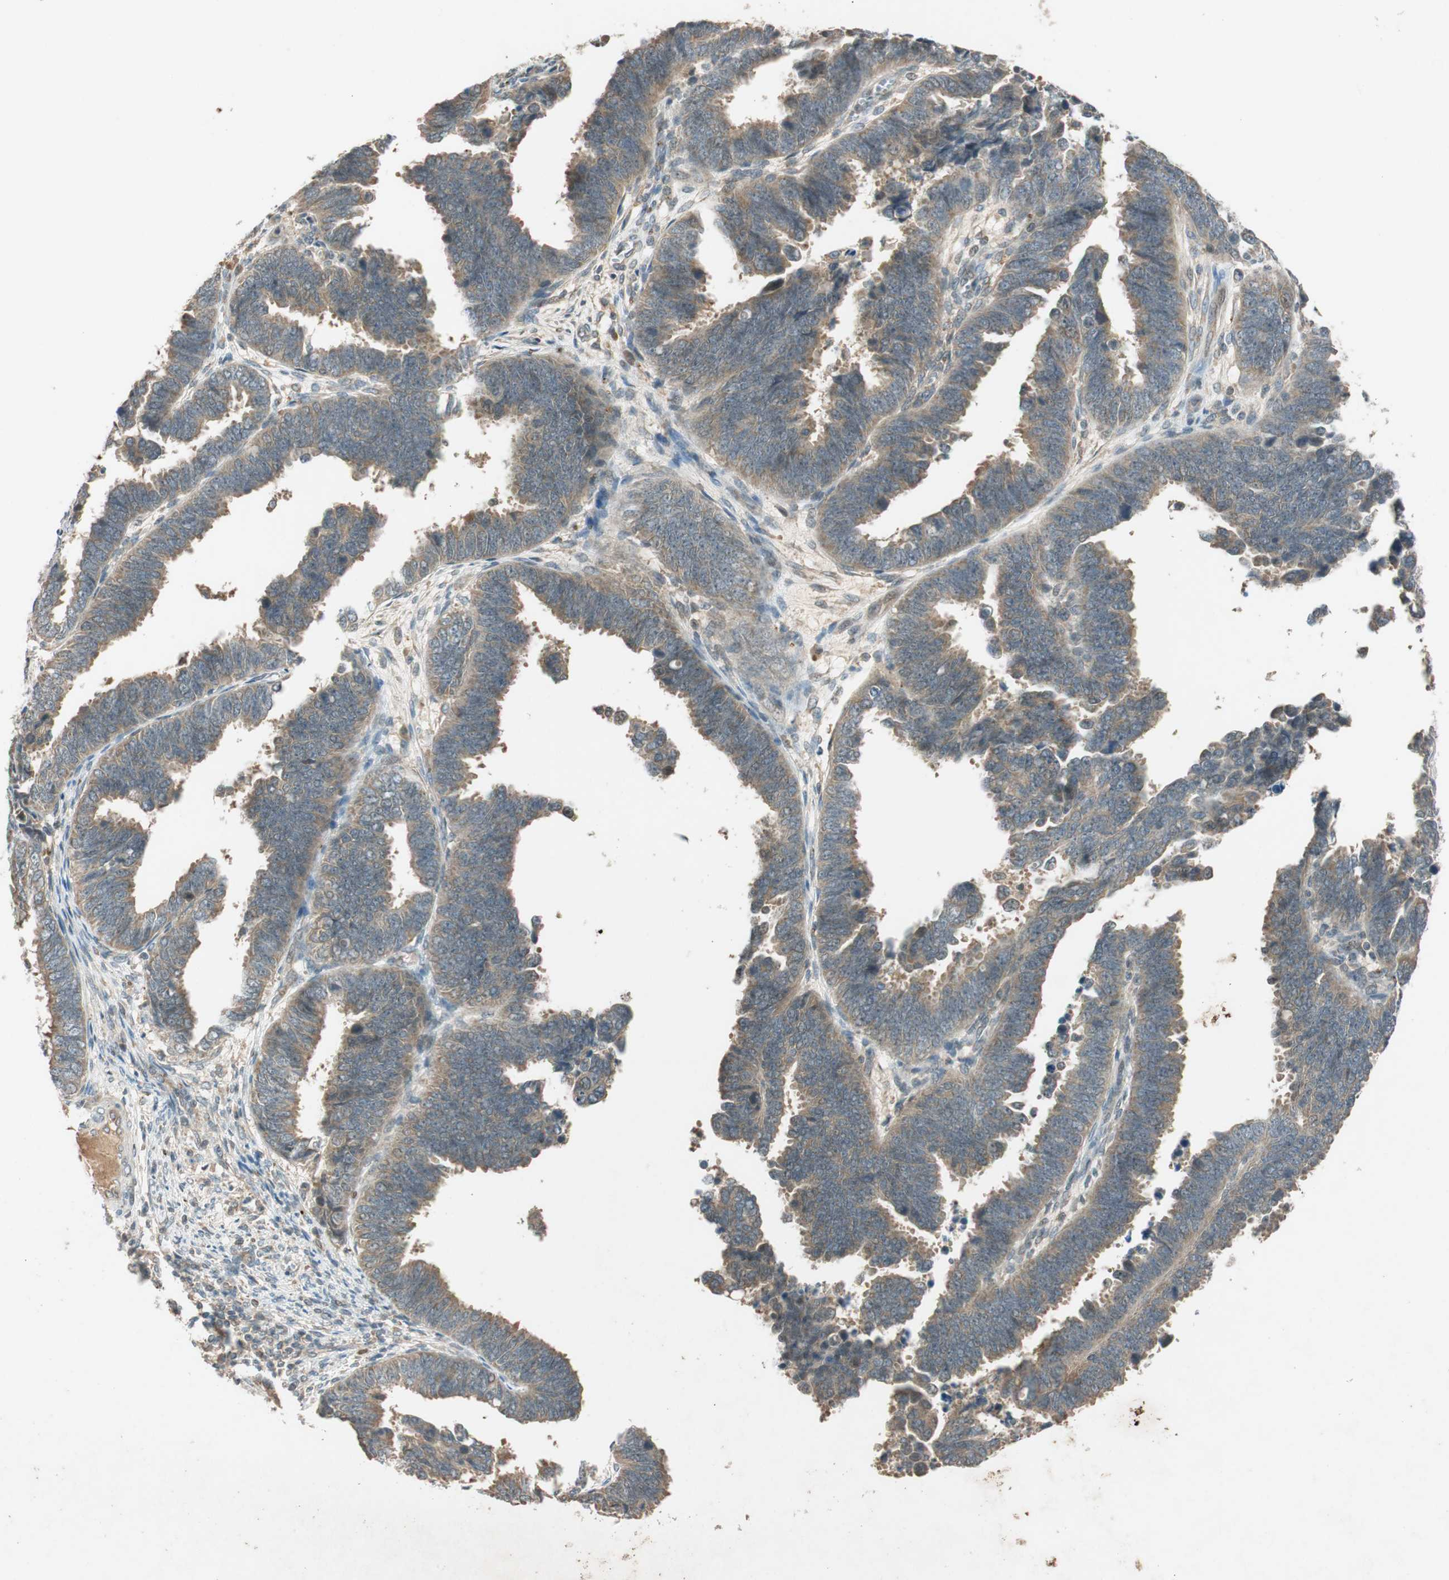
{"staining": {"intensity": "moderate", "quantity": ">75%", "location": "cytoplasmic/membranous"}, "tissue": "endometrial cancer", "cell_type": "Tumor cells", "image_type": "cancer", "snomed": [{"axis": "morphology", "description": "Adenocarcinoma, NOS"}, {"axis": "topography", "description": "Endometrium"}], "caption": "Adenocarcinoma (endometrial) stained with DAB immunohistochemistry (IHC) exhibits medium levels of moderate cytoplasmic/membranous staining in about >75% of tumor cells.", "gene": "GLB1", "patient": {"sex": "female", "age": 75}}